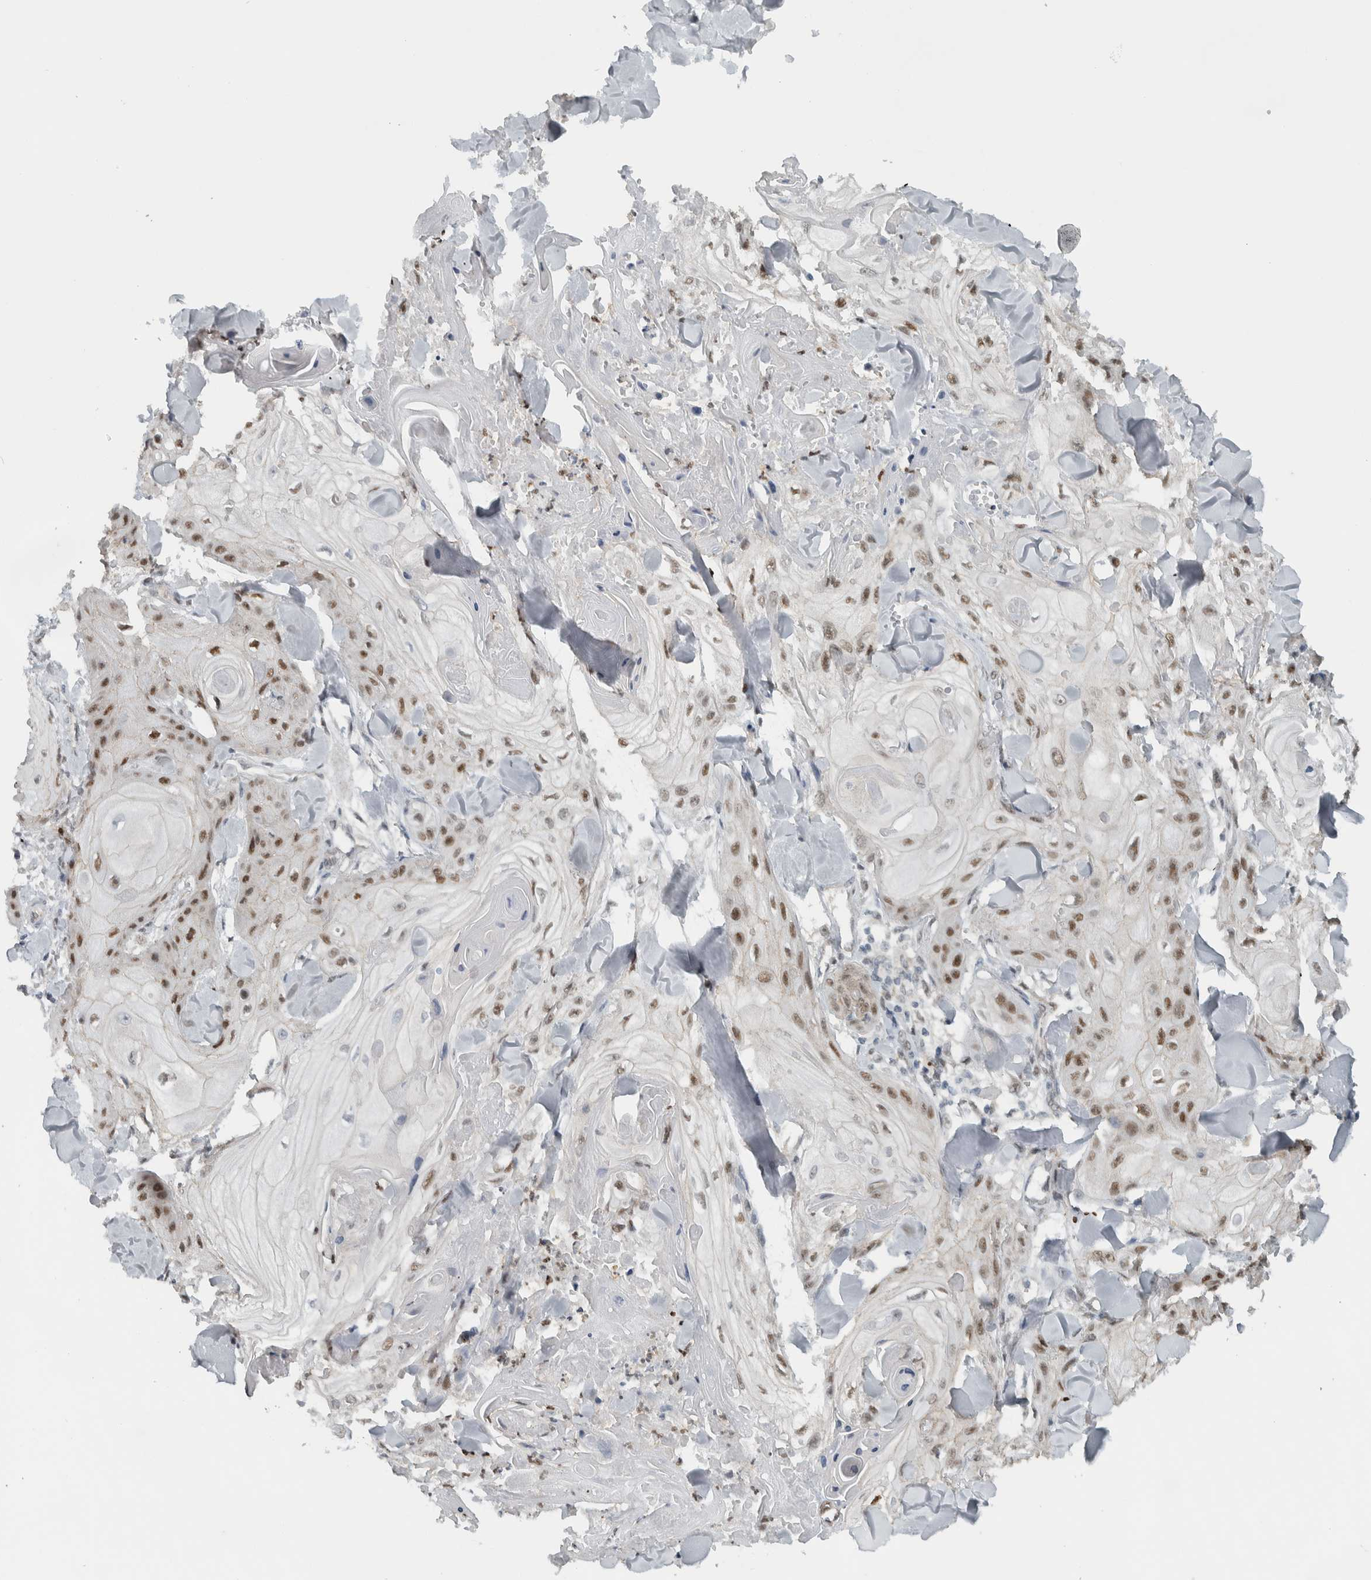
{"staining": {"intensity": "moderate", "quantity": "25%-75%", "location": "nuclear"}, "tissue": "skin cancer", "cell_type": "Tumor cells", "image_type": "cancer", "snomed": [{"axis": "morphology", "description": "Squamous cell carcinoma, NOS"}, {"axis": "topography", "description": "Skin"}], "caption": "Protein staining displays moderate nuclear expression in about 25%-75% of tumor cells in squamous cell carcinoma (skin).", "gene": "ADPRM", "patient": {"sex": "male", "age": 74}}